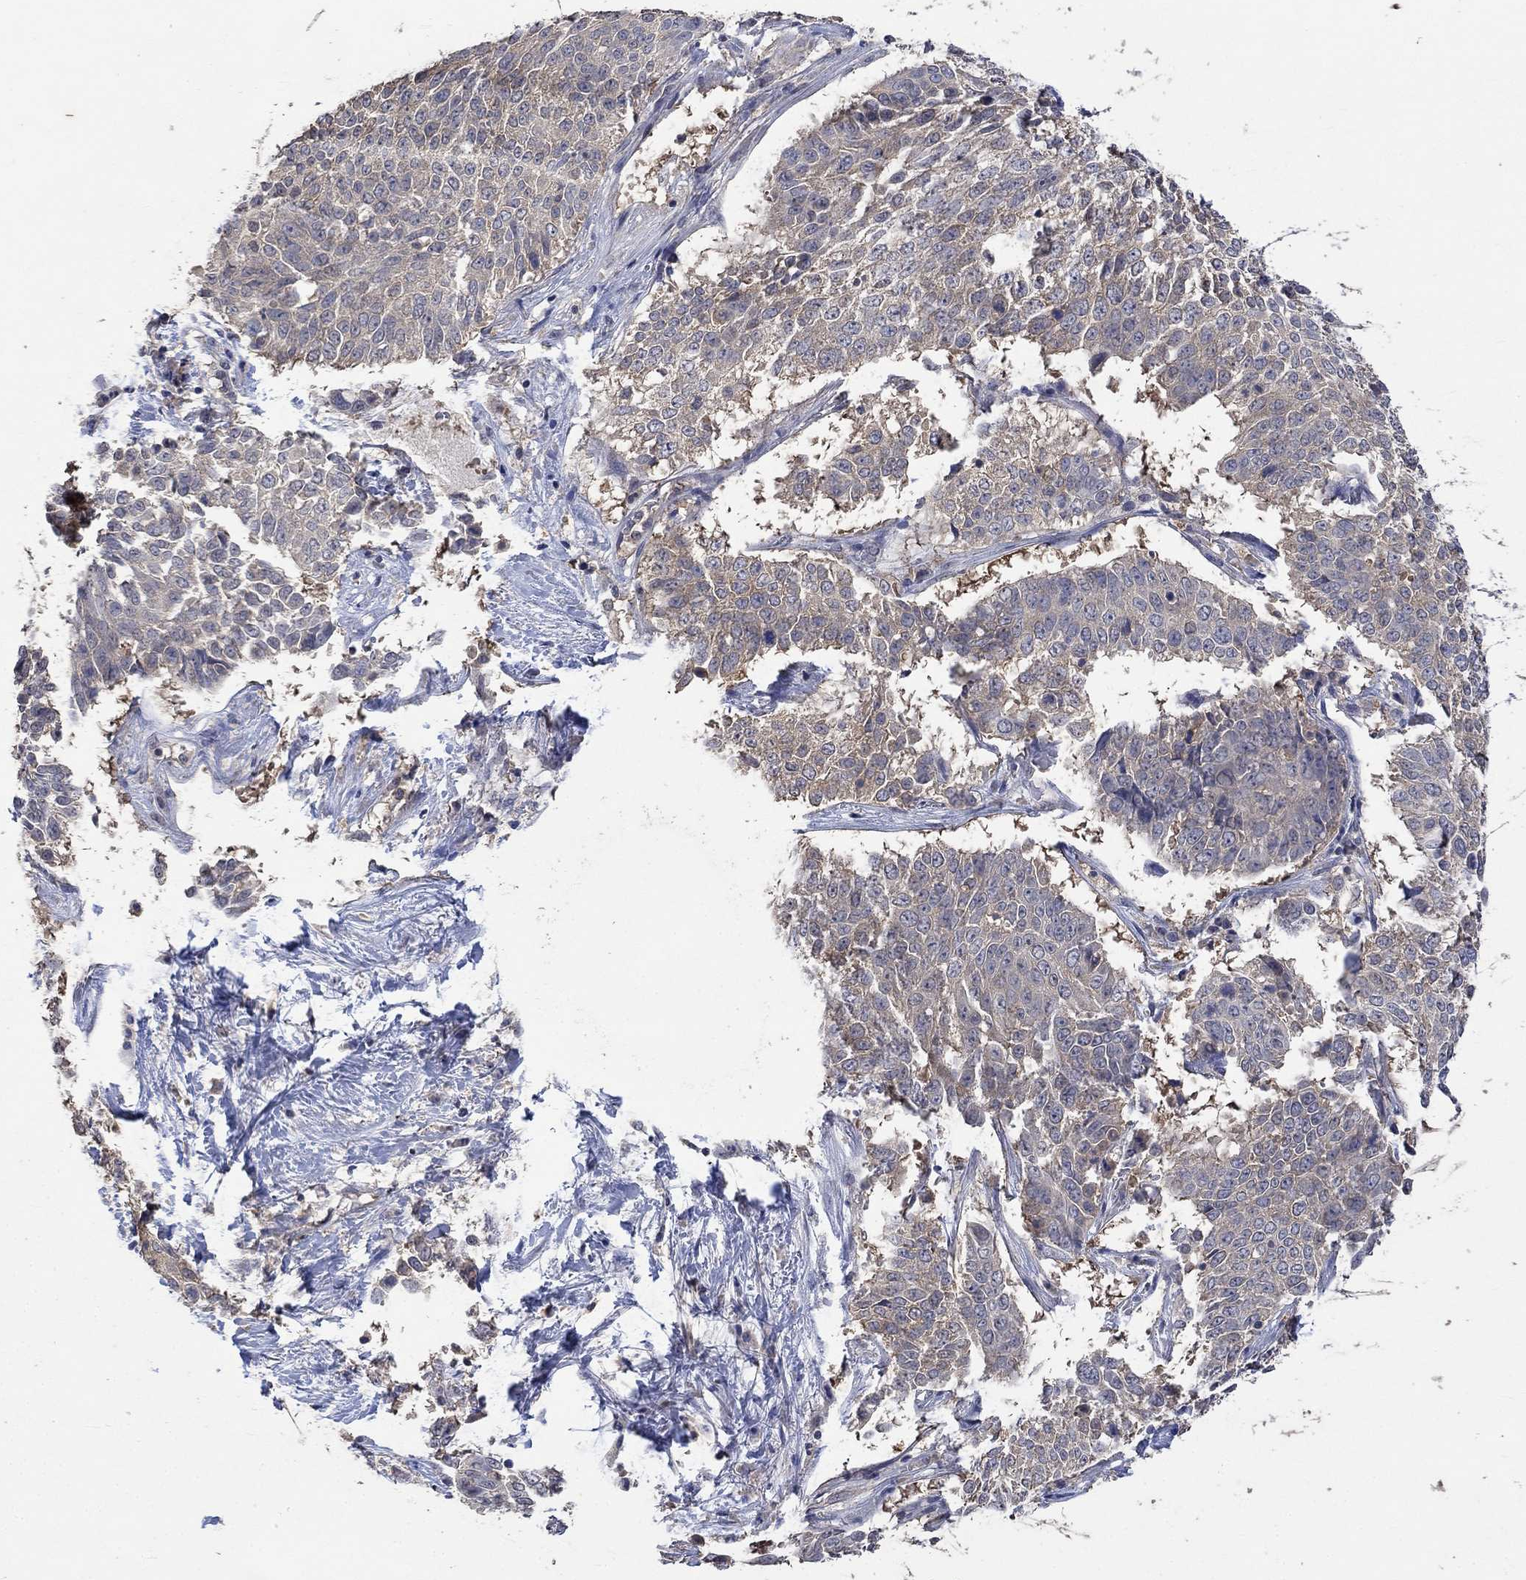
{"staining": {"intensity": "weak", "quantity": "<25%", "location": "cytoplasmic/membranous"}, "tissue": "lung cancer", "cell_type": "Tumor cells", "image_type": "cancer", "snomed": [{"axis": "morphology", "description": "Squamous cell carcinoma, NOS"}, {"axis": "topography", "description": "Lung"}], "caption": "There is no significant positivity in tumor cells of lung cancer (squamous cell carcinoma). (Brightfield microscopy of DAB (3,3'-diaminobenzidine) immunohistochemistry at high magnification).", "gene": "PTPN20", "patient": {"sex": "male", "age": 64}}